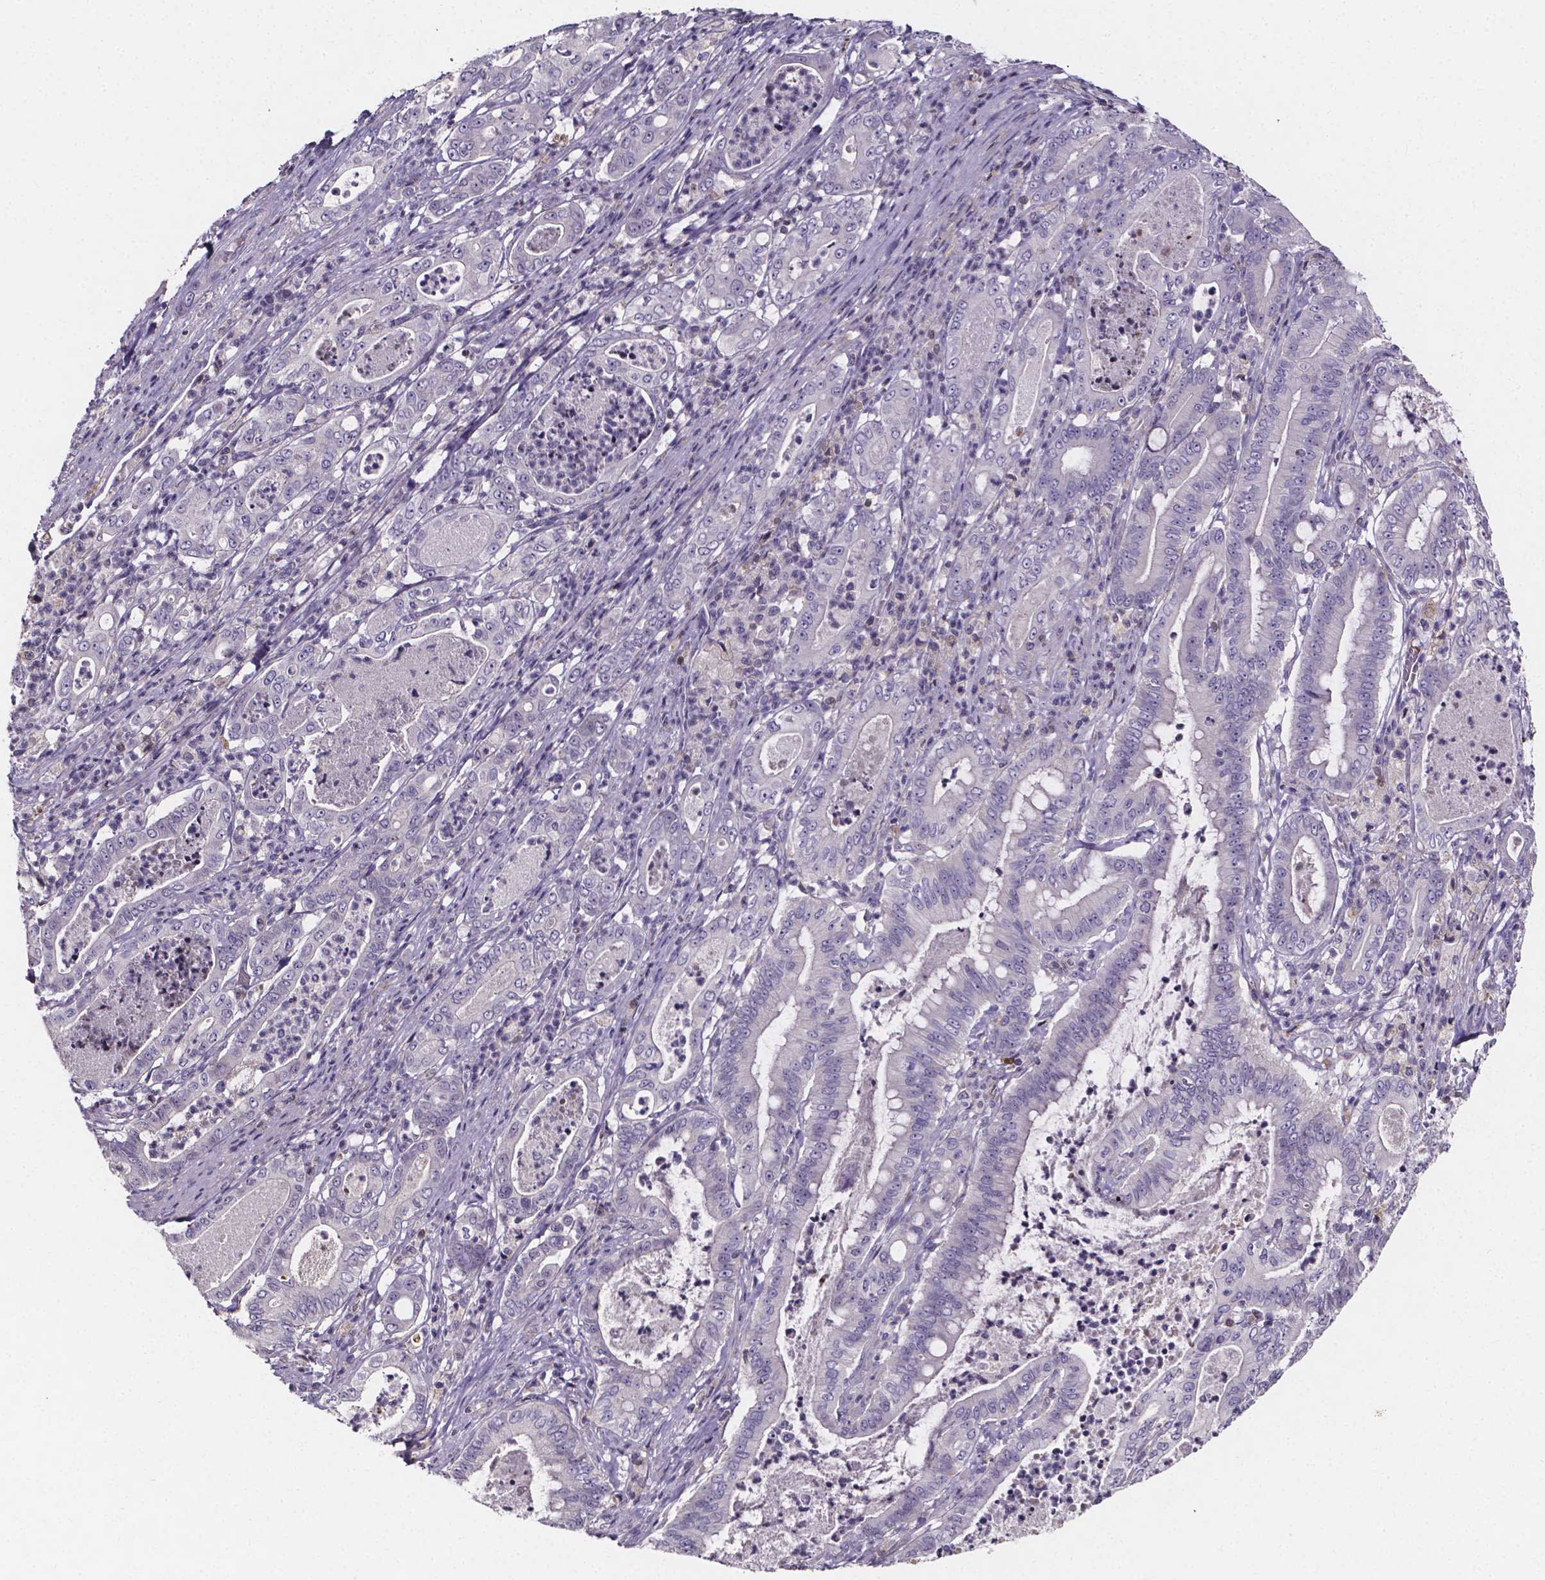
{"staining": {"intensity": "negative", "quantity": "none", "location": "none"}, "tissue": "pancreatic cancer", "cell_type": "Tumor cells", "image_type": "cancer", "snomed": [{"axis": "morphology", "description": "Adenocarcinoma, NOS"}, {"axis": "topography", "description": "Pancreas"}], "caption": "Human pancreatic cancer (adenocarcinoma) stained for a protein using immunohistochemistry displays no staining in tumor cells.", "gene": "THEMIS", "patient": {"sex": "male", "age": 71}}